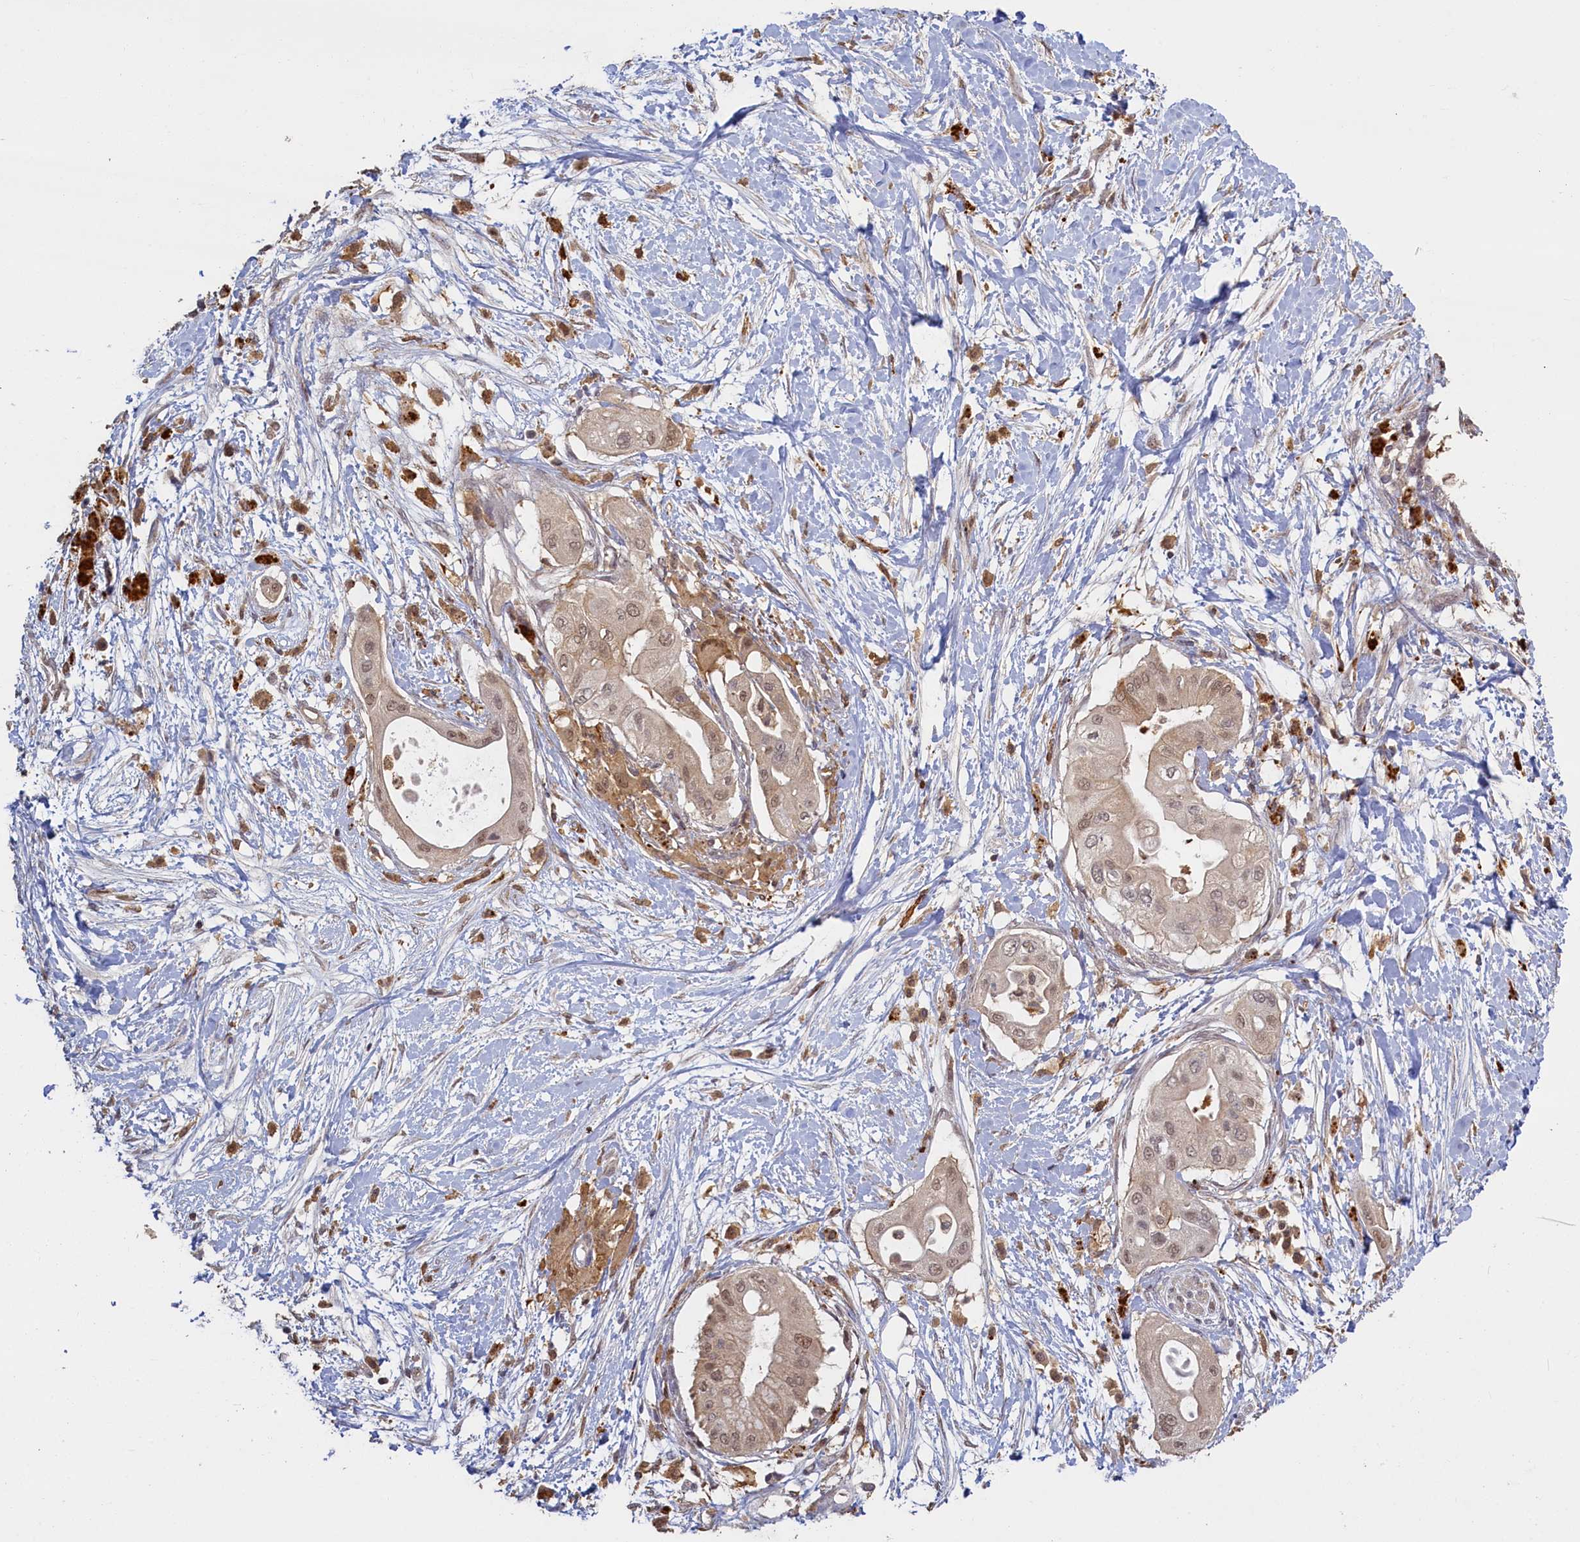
{"staining": {"intensity": "weak", "quantity": ">75%", "location": "cytoplasmic/membranous,nuclear"}, "tissue": "pancreatic cancer", "cell_type": "Tumor cells", "image_type": "cancer", "snomed": [{"axis": "morphology", "description": "Adenocarcinoma, NOS"}, {"axis": "topography", "description": "Pancreas"}], "caption": "Tumor cells demonstrate weak cytoplasmic/membranous and nuclear positivity in approximately >75% of cells in pancreatic cancer (adenocarcinoma).", "gene": "UCHL3", "patient": {"sex": "male", "age": 68}}